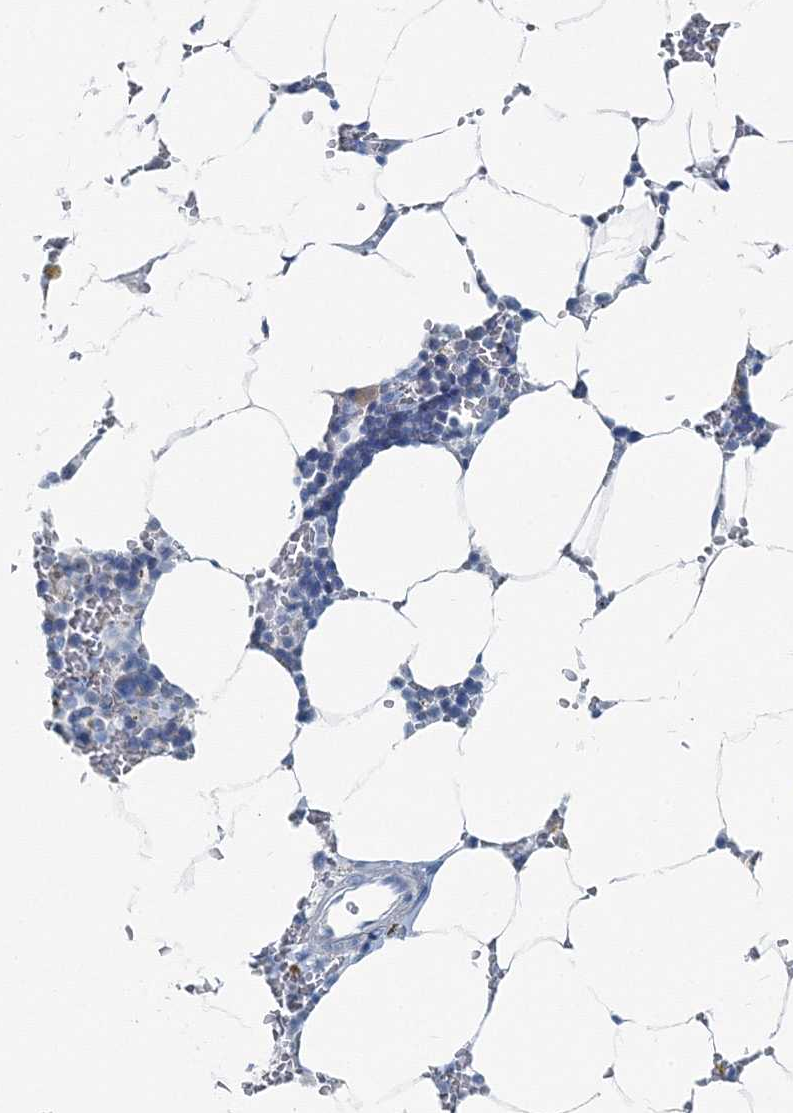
{"staining": {"intensity": "moderate", "quantity": "<25%", "location": "cytoplasmic/membranous"}, "tissue": "bone marrow", "cell_type": "Hematopoietic cells", "image_type": "normal", "snomed": [{"axis": "morphology", "description": "Normal tissue, NOS"}, {"axis": "topography", "description": "Bone marrow"}], "caption": "A high-resolution photomicrograph shows immunohistochemistry staining of benign bone marrow, which exhibits moderate cytoplasmic/membranous staining in about <25% of hematopoietic cells.", "gene": "GABARAPL2", "patient": {"sex": "male", "age": 70}}